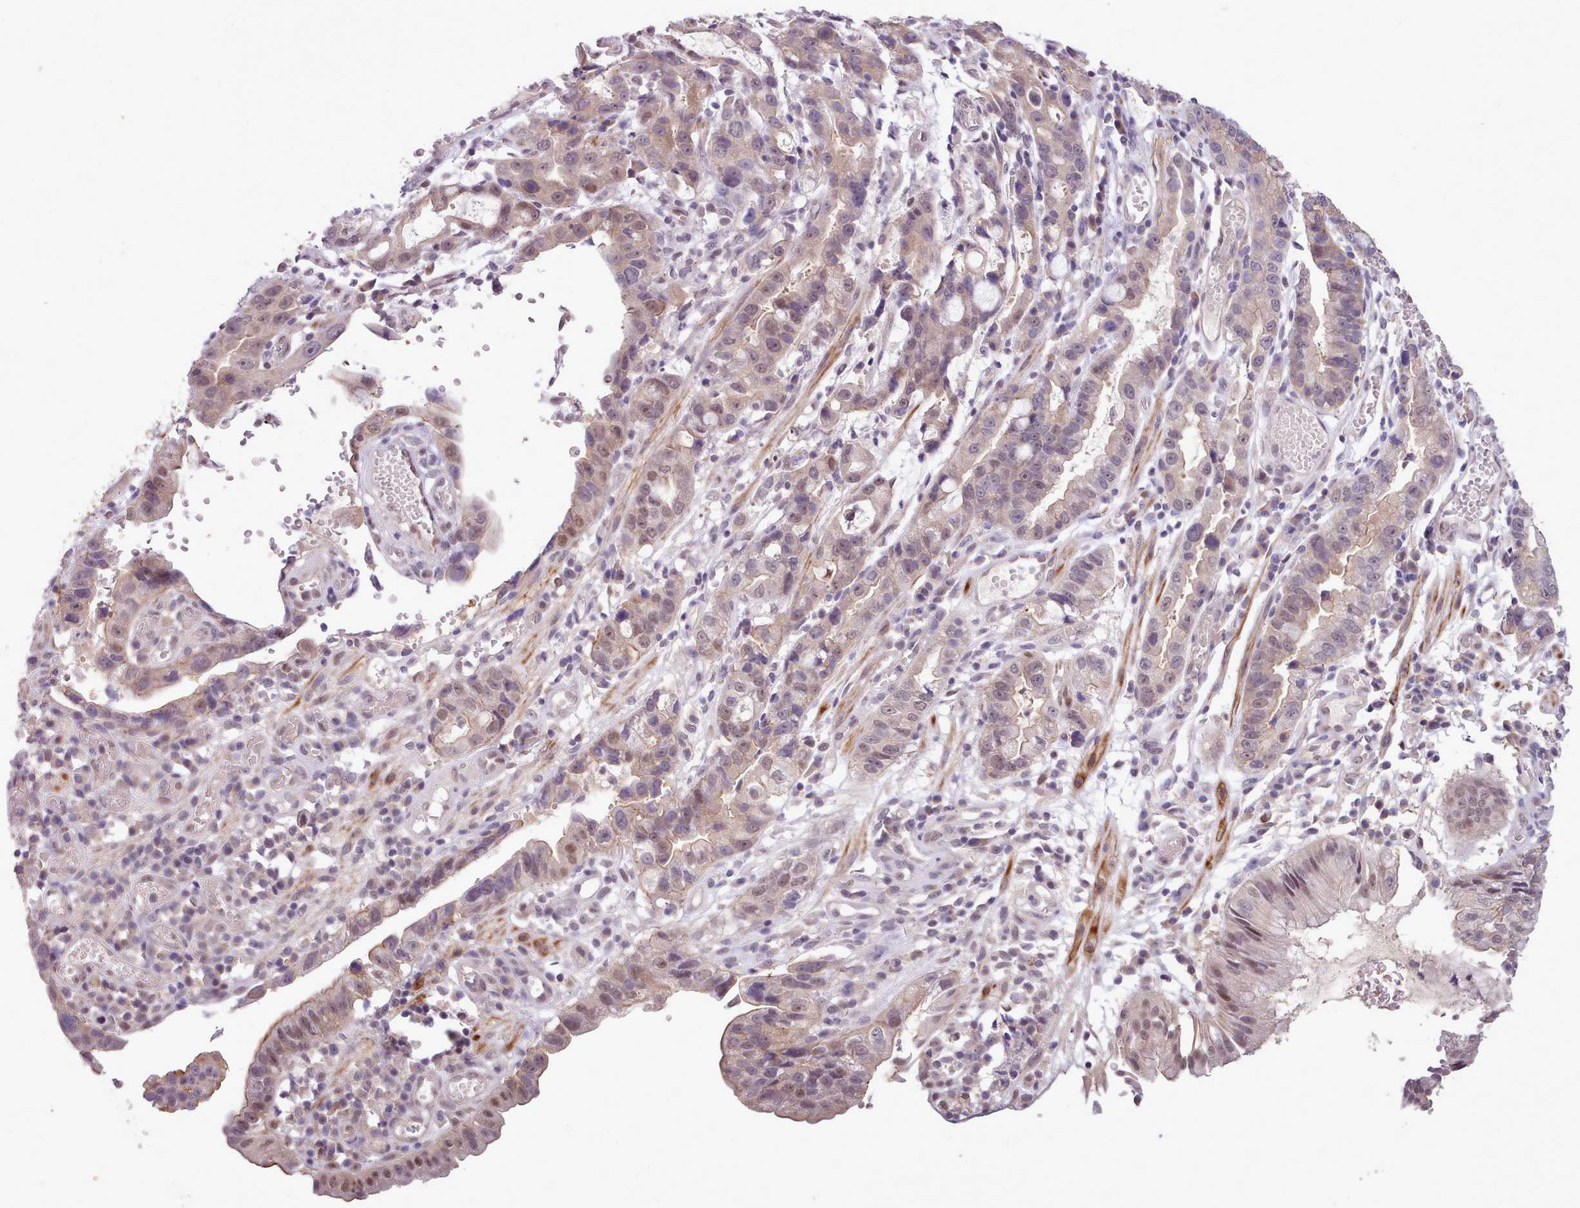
{"staining": {"intensity": "weak", "quantity": "25%-75%", "location": "cytoplasmic/membranous,nuclear"}, "tissue": "stomach cancer", "cell_type": "Tumor cells", "image_type": "cancer", "snomed": [{"axis": "morphology", "description": "Adenocarcinoma, NOS"}, {"axis": "topography", "description": "Stomach"}], "caption": "Approximately 25%-75% of tumor cells in human stomach adenocarcinoma display weak cytoplasmic/membranous and nuclear protein positivity as visualized by brown immunohistochemical staining.", "gene": "ZNF607", "patient": {"sex": "male", "age": 55}}